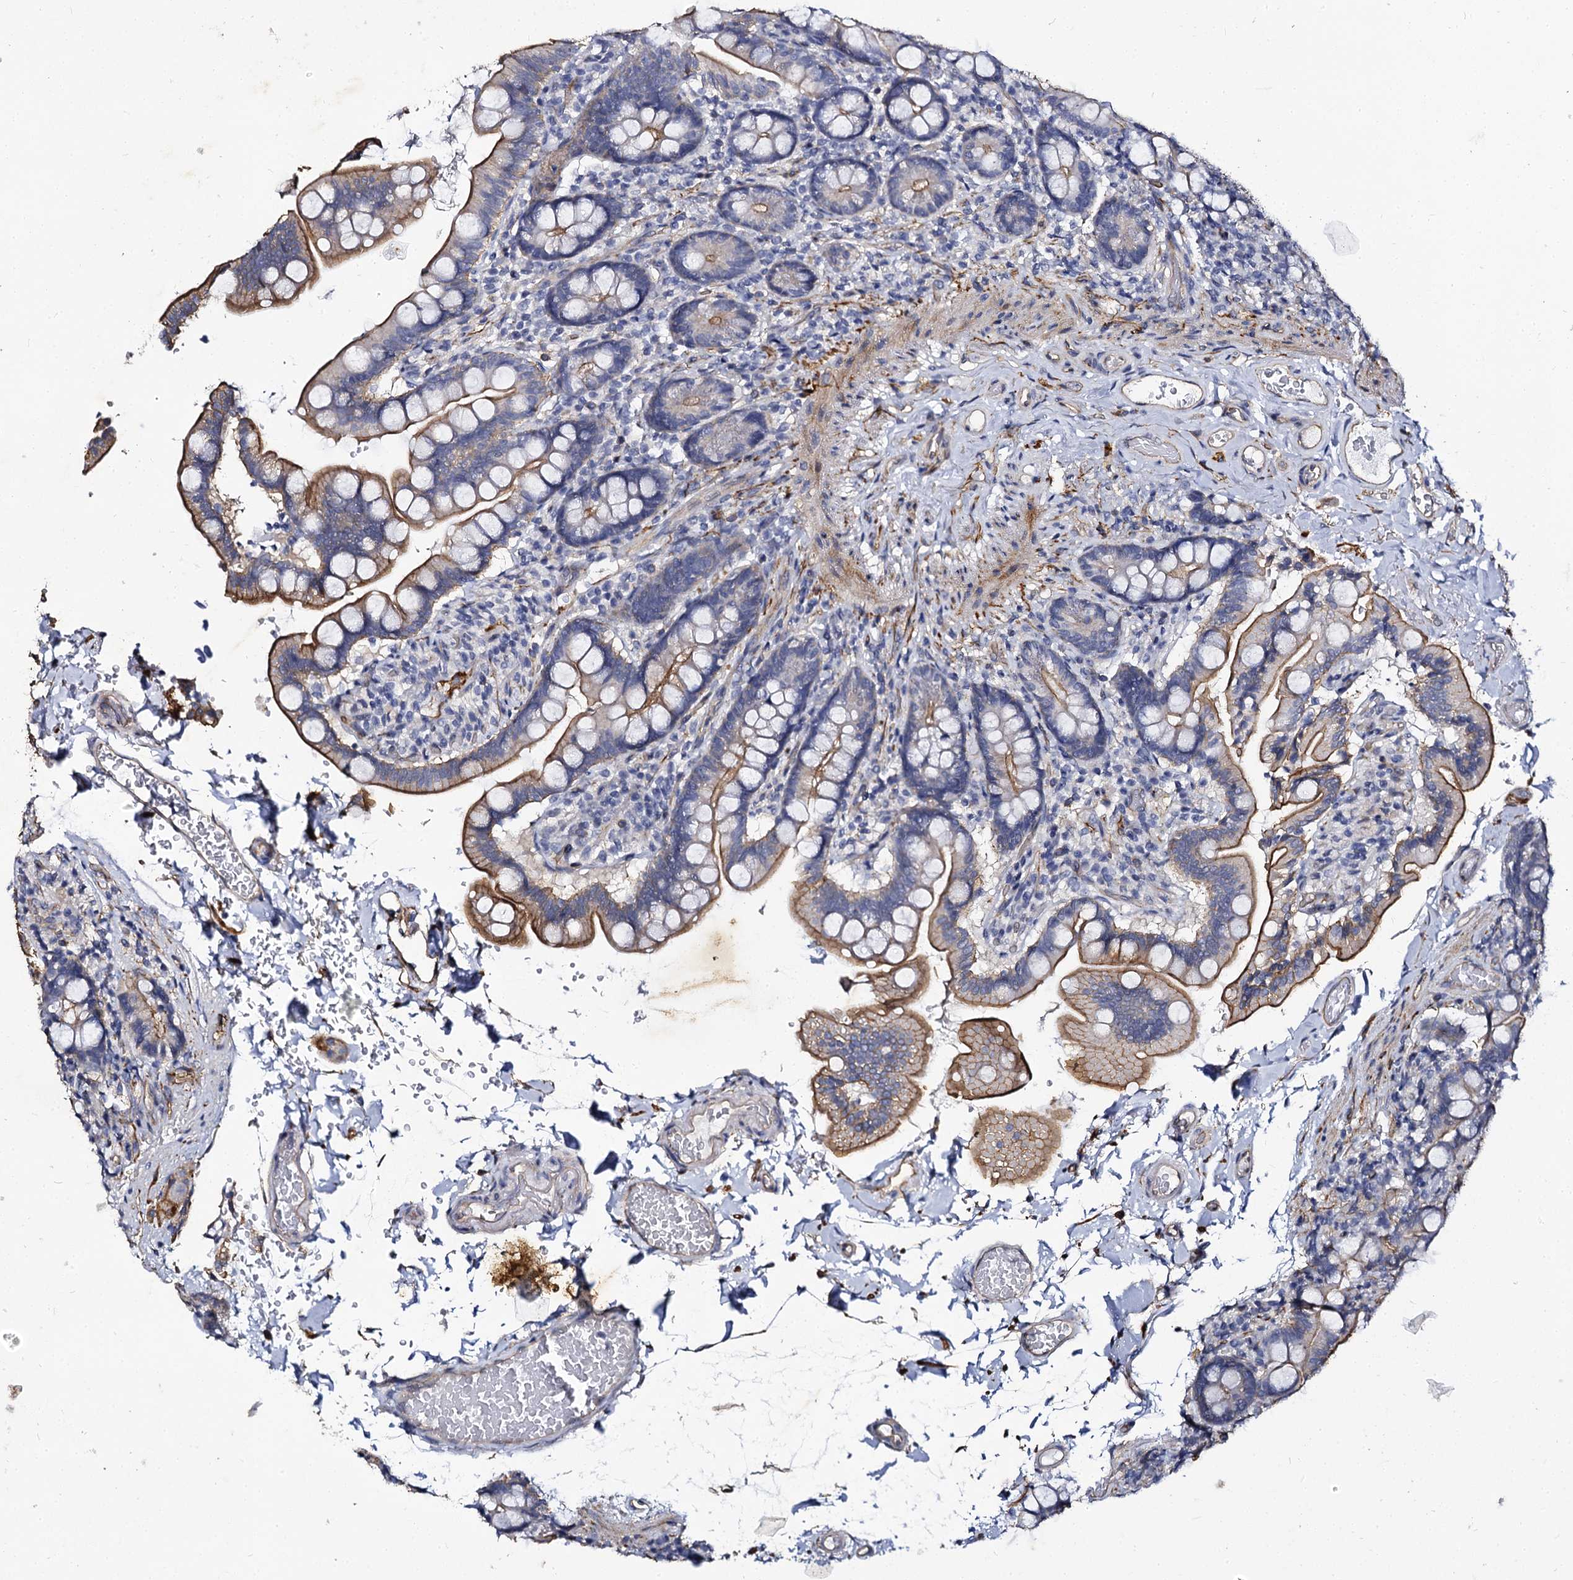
{"staining": {"intensity": "moderate", "quantity": ">75%", "location": "cytoplasmic/membranous"}, "tissue": "small intestine", "cell_type": "Glandular cells", "image_type": "normal", "snomed": [{"axis": "morphology", "description": "Normal tissue, NOS"}, {"axis": "topography", "description": "Small intestine"}], "caption": "IHC (DAB (3,3'-diaminobenzidine)) staining of unremarkable small intestine demonstrates moderate cytoplasmic/membranous protein expression in about >75% of glandular cells. The staining was performed using DAB (3,3'-diaminobenzidine) to visualize the protein expression in brown, while the nuclei were stained in blue with hematoxylin (Magnification: 20x).", "gene": "CBFB", "patient": {"sex": "female", "age": 64}}